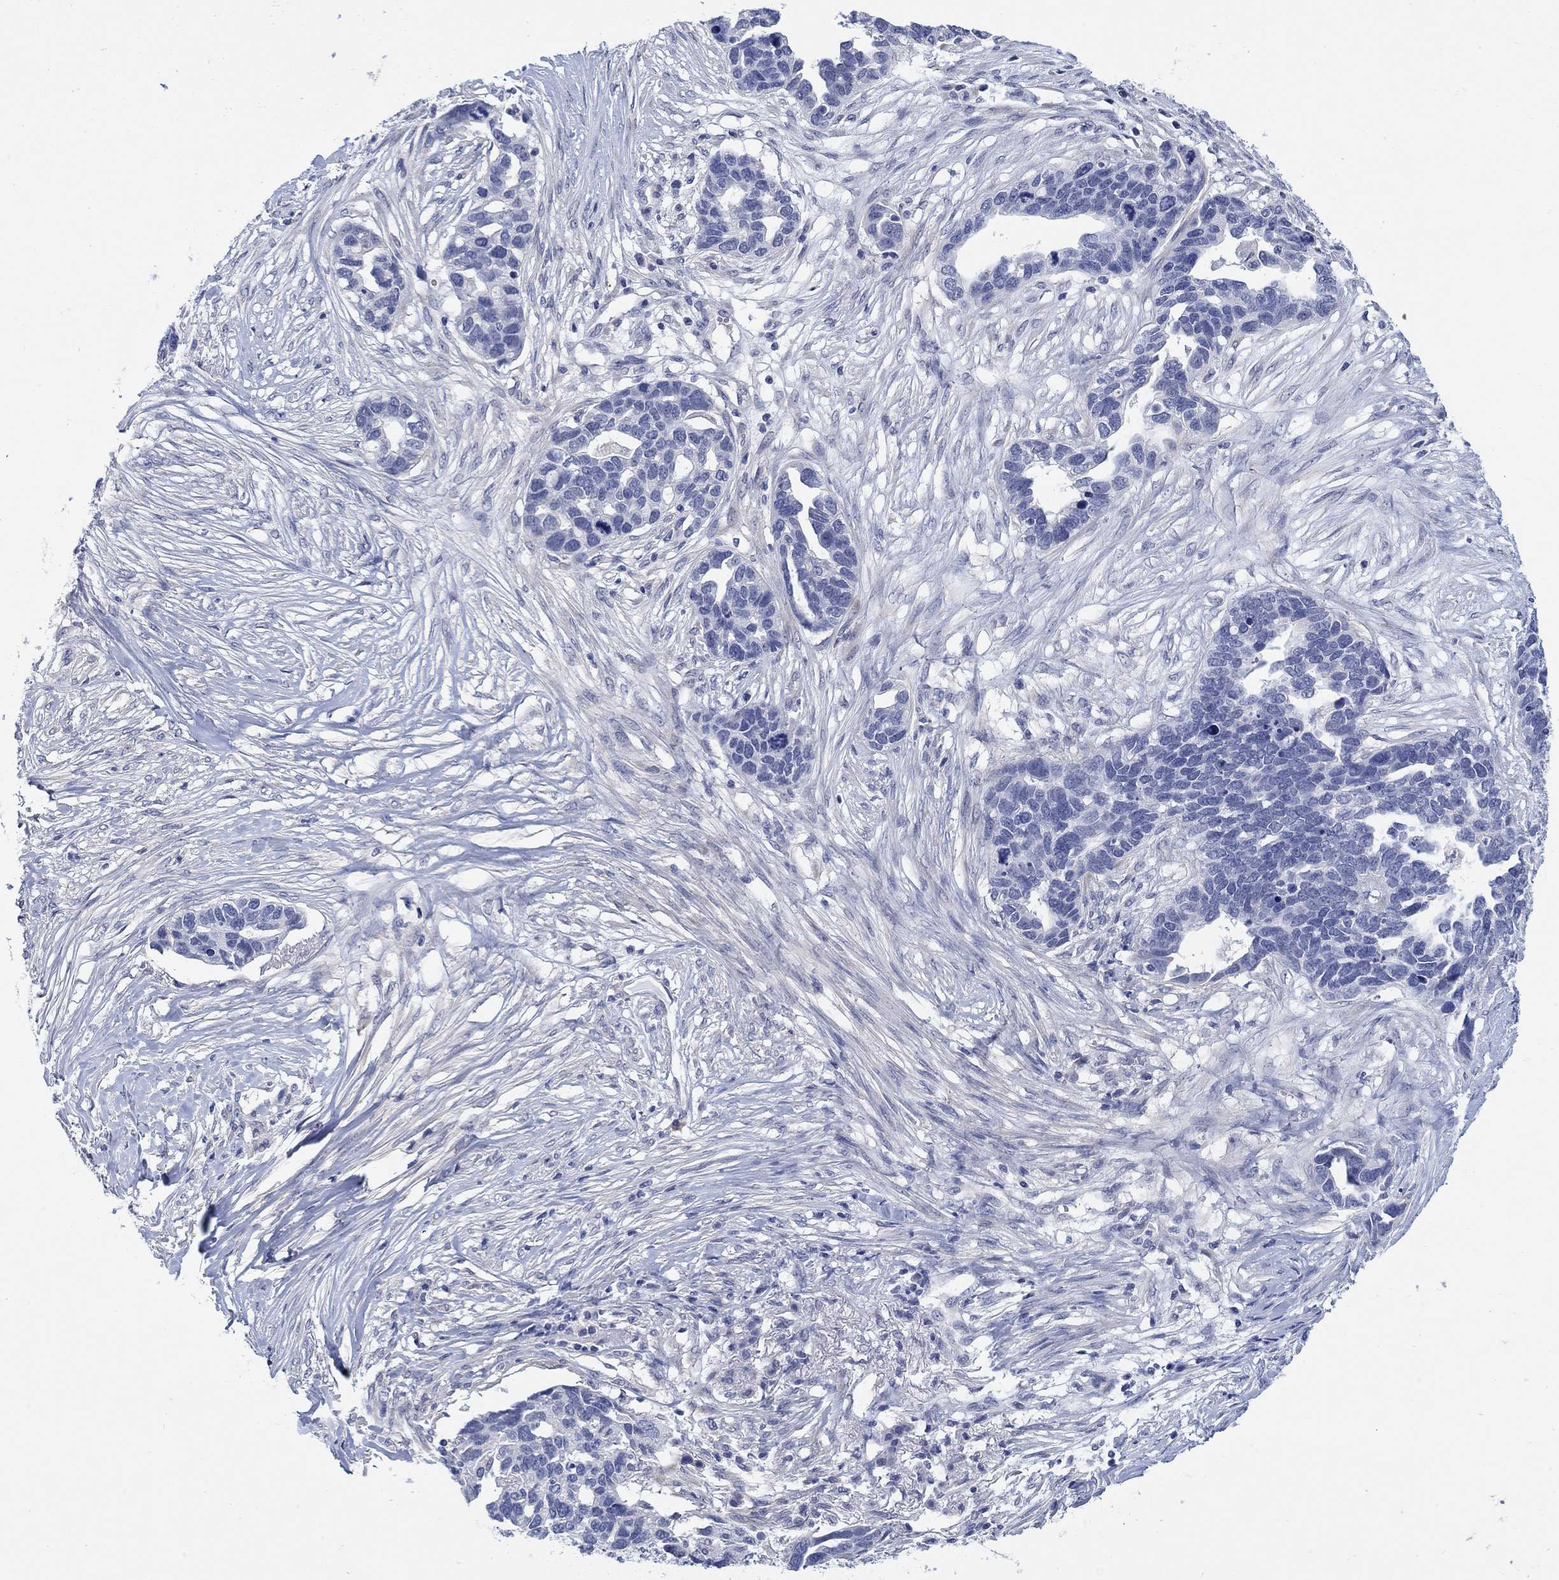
{"staining": {"intensity": "negative", "quantity": "none", "location": "none"}, "tissue": "ovarian cancer", "cell_type": "Tumor cells", "image_type": "cancer", "snomed": [{"axis": "morphology", "description": "Cystadenocarcinoma, serous, NOS"}, {"axis": "topography", "description": "Ovary"}], "caption": "Tumor cells show no significant staining in serous cystadenocarcinoma (ovarian).", "gene": "KRT222", "patient": {"sex": "female", "age": 54}}